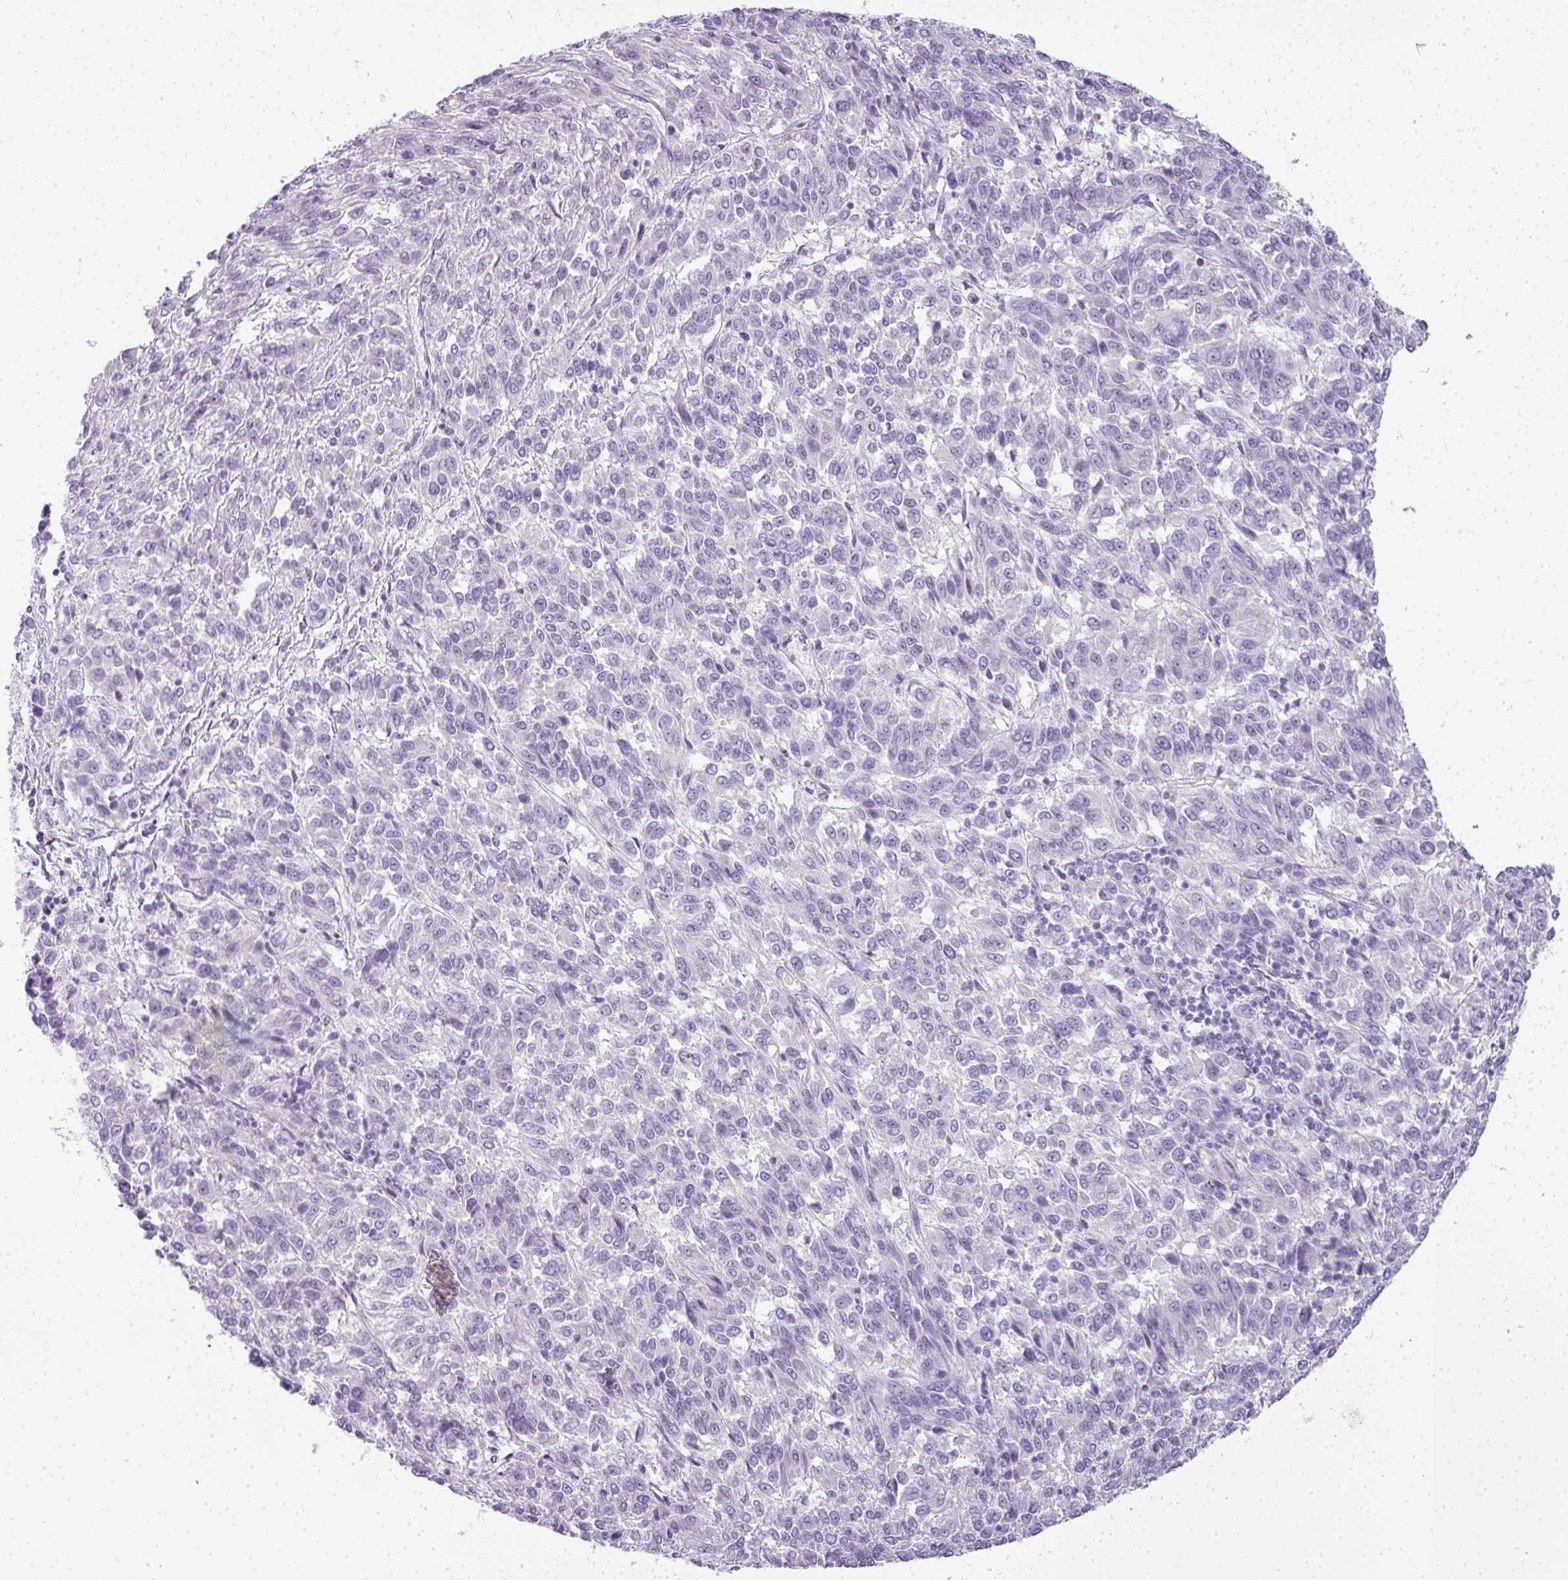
{"staining": {"intensity": "negative", "quantity": "none", "location": "none"}, "tissue": "melanoma", "cell_type": "Tumor cells", "image_type": "cancer", "snomed": [{"axis": "morphology", "description": "Malignant melanoma, Metastatic site"}, {"axis": "topography", "description": "Lung"}], "caption": "The image shows no staining of tumor cells in melanoma.", "gene": "RBMY1F", "patient": {"sex": "male", "age": 64}}